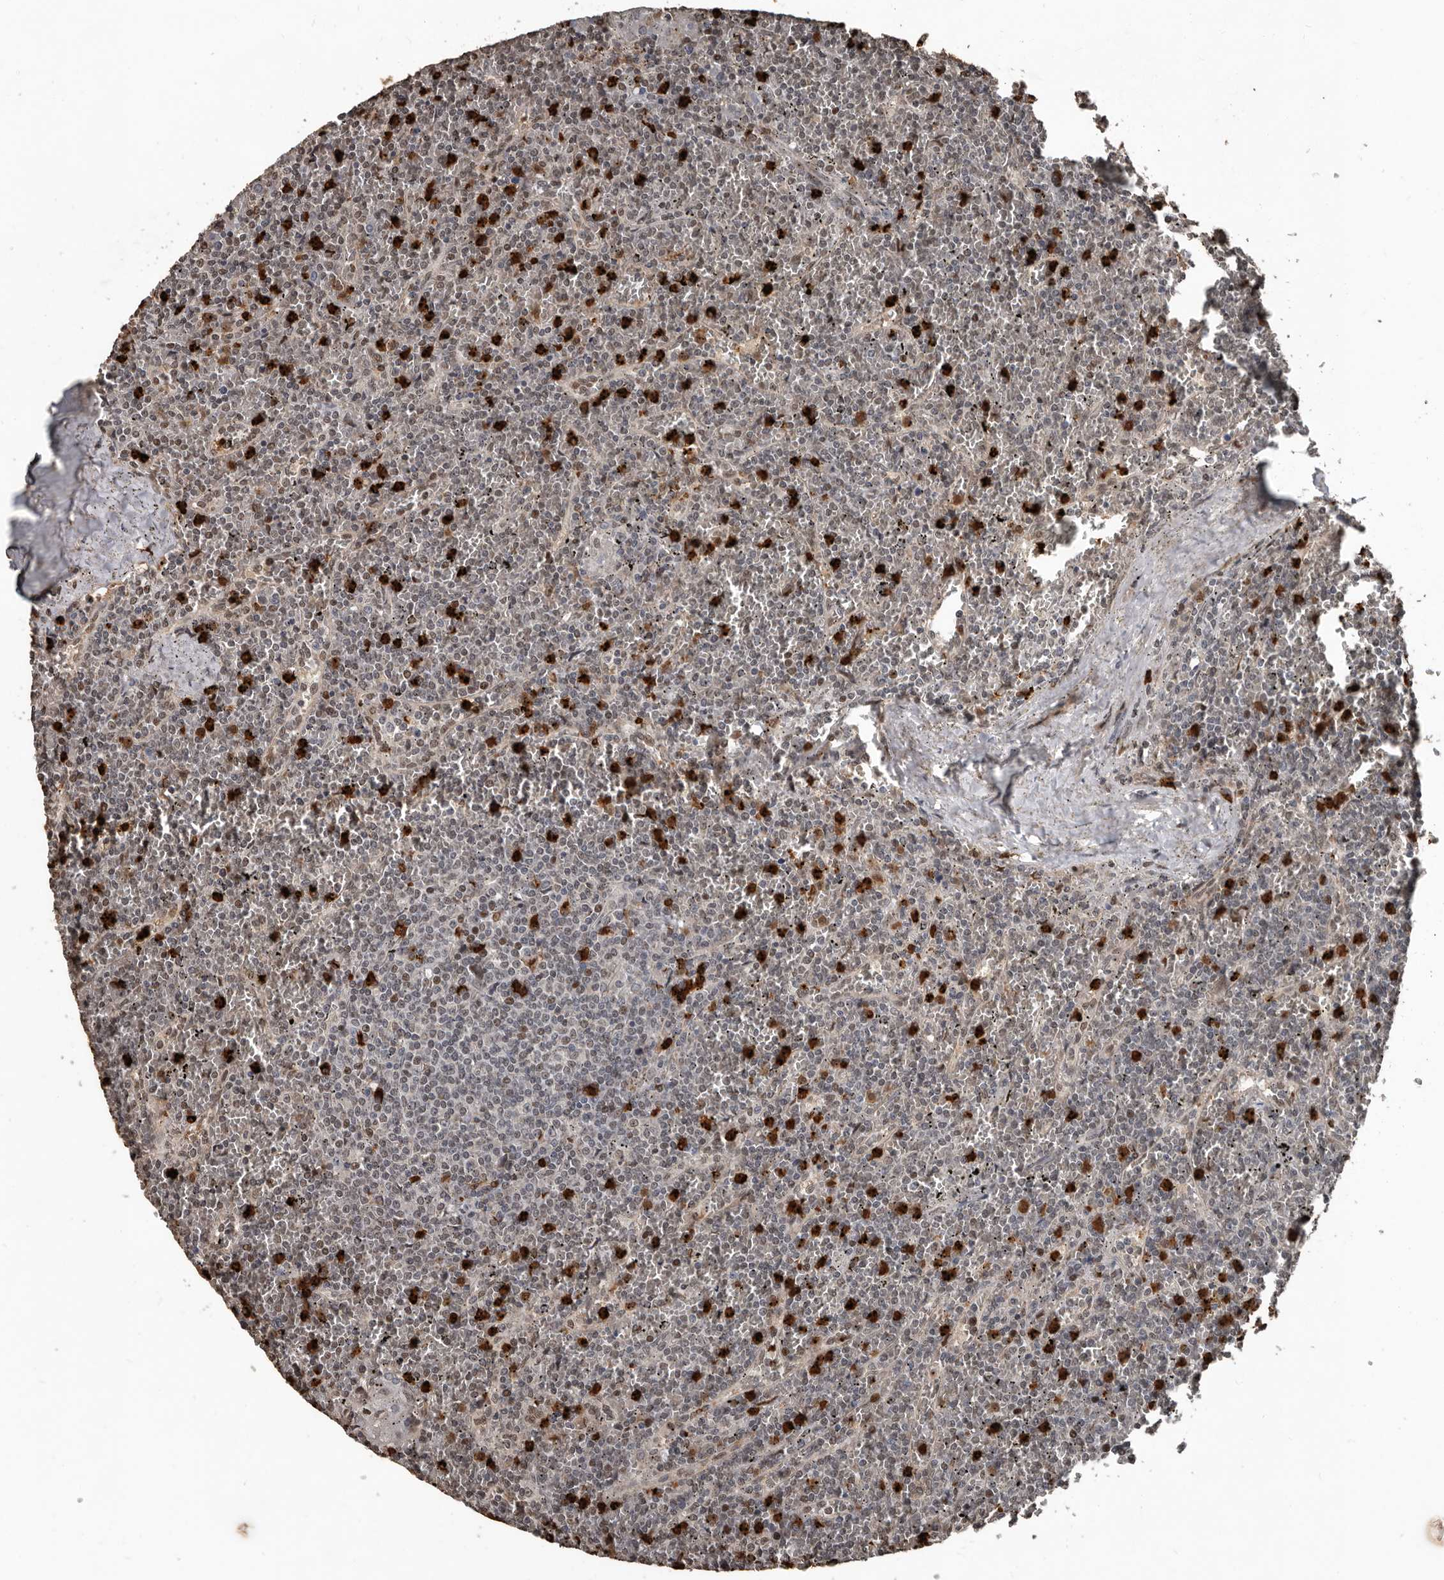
{"staining": {"intensity": "weak", "quantity": "<25%", "location": "nuclear"}, "tissue": "lymphoma", "cell_type": "Tumor cells", "image_type": "cancer", "snomed": [{"axis": "morphology", "description": "Malignant lymphoma, non-Hodgkin's type, Low grade"}, {"axis": "topography", "description": "Spleen"}], "caption": "This is an immunohistochemistry image of human lymphoma. There is no staining in tumor cells.", "gene": "FSBP", "patient": {"sex": "female", "age": 19}}